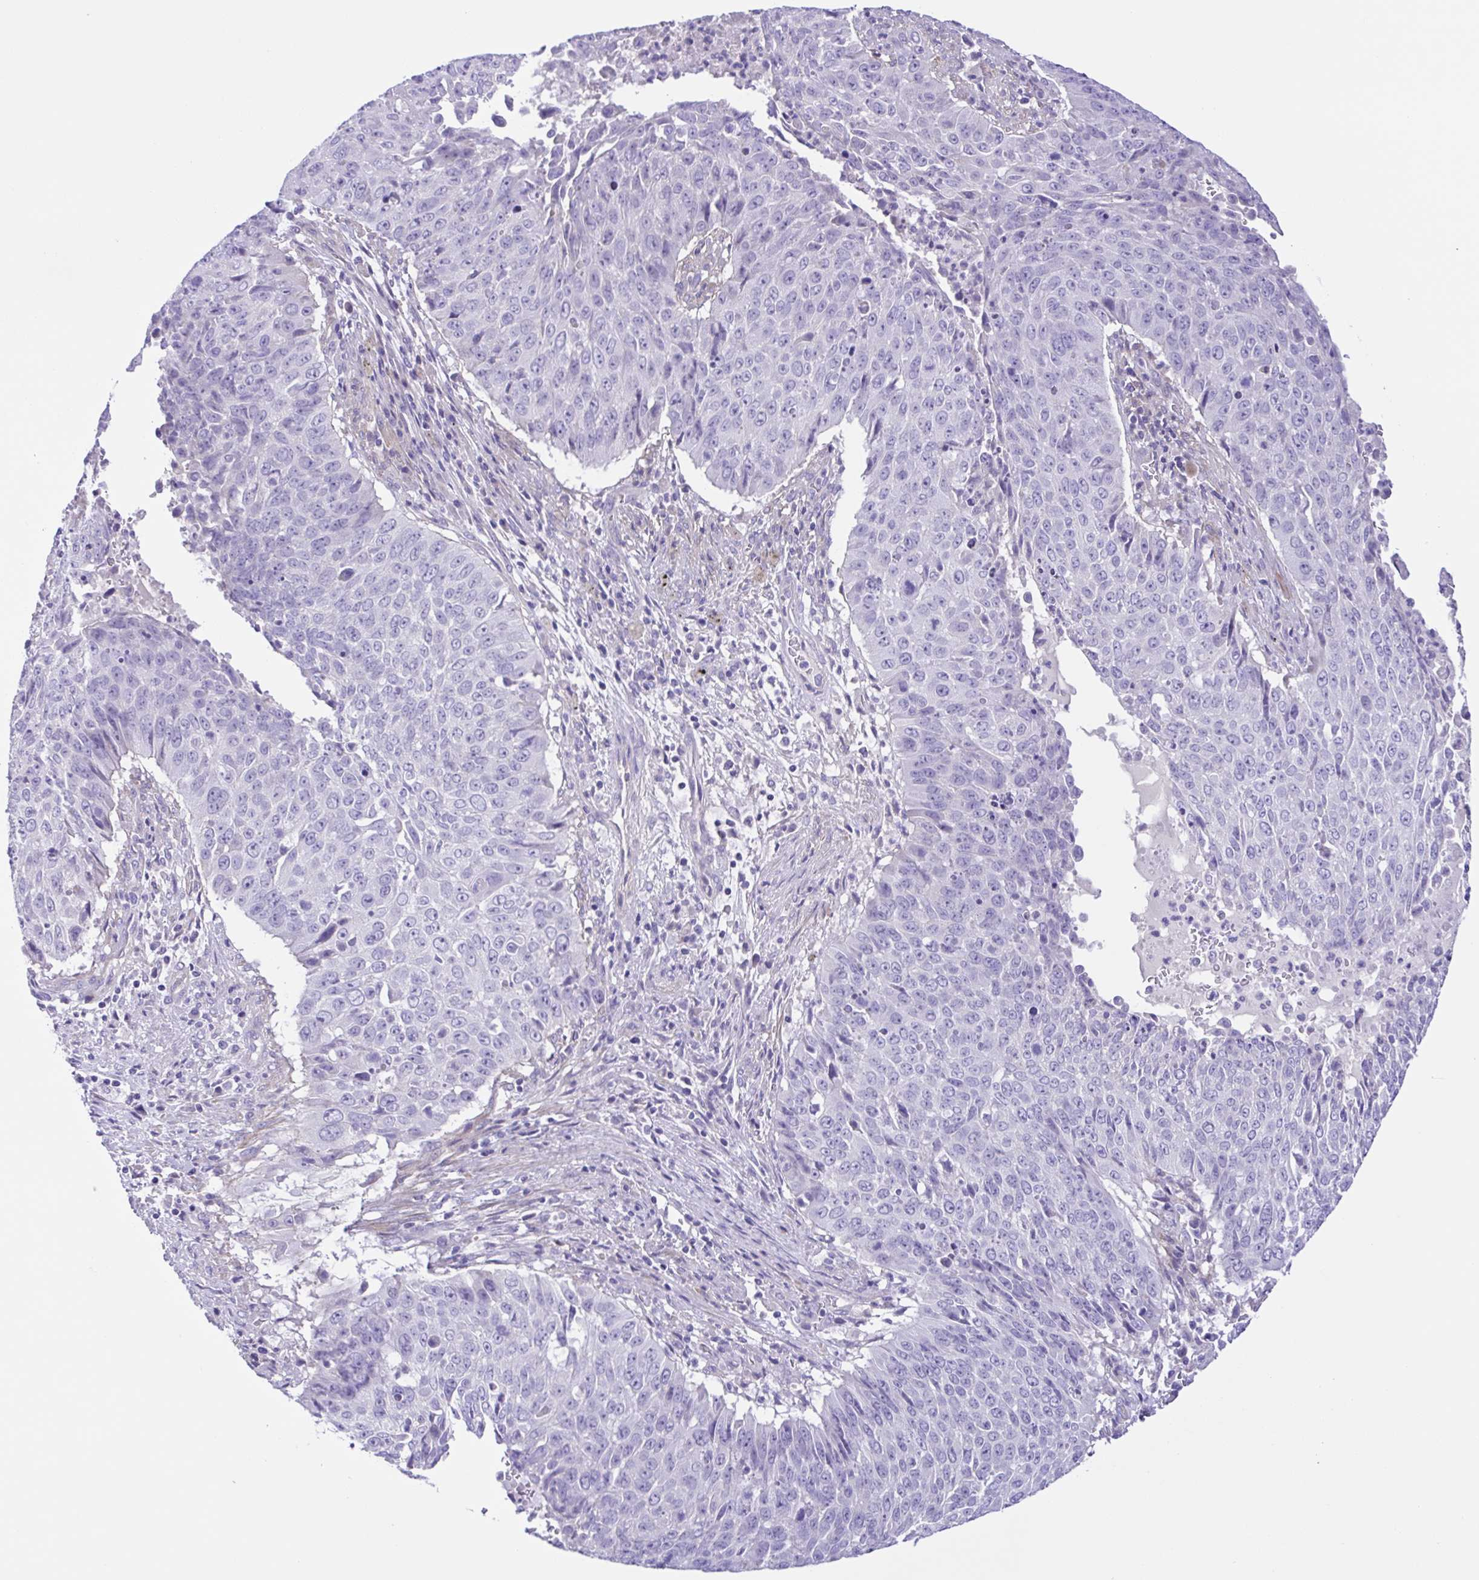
{"staining": {"intensity": "negative", "quantity": "none", "location": "none"}, "tissue": "lung cancer", "cell_type": "Tumor cells", "image_type": "cancer", "snomed": [{"axis": "morphology", "description": "Normal tissue, NOS"}, {"axis": "morphology", "description": "Squamous cell carcinoma, NOS"}, {"axis": "topography", "description": "Bronchus"}, {"axis": "topography", "description": "Lung"}], "caption": "A histopathology image of lung squamous cell carcinoma stained for a protein exhibits no brown staining in tumor cells. Nuclei are stained in blue.", "gene": "ISM2", "patient": {"sex": "male", "age": 64}}